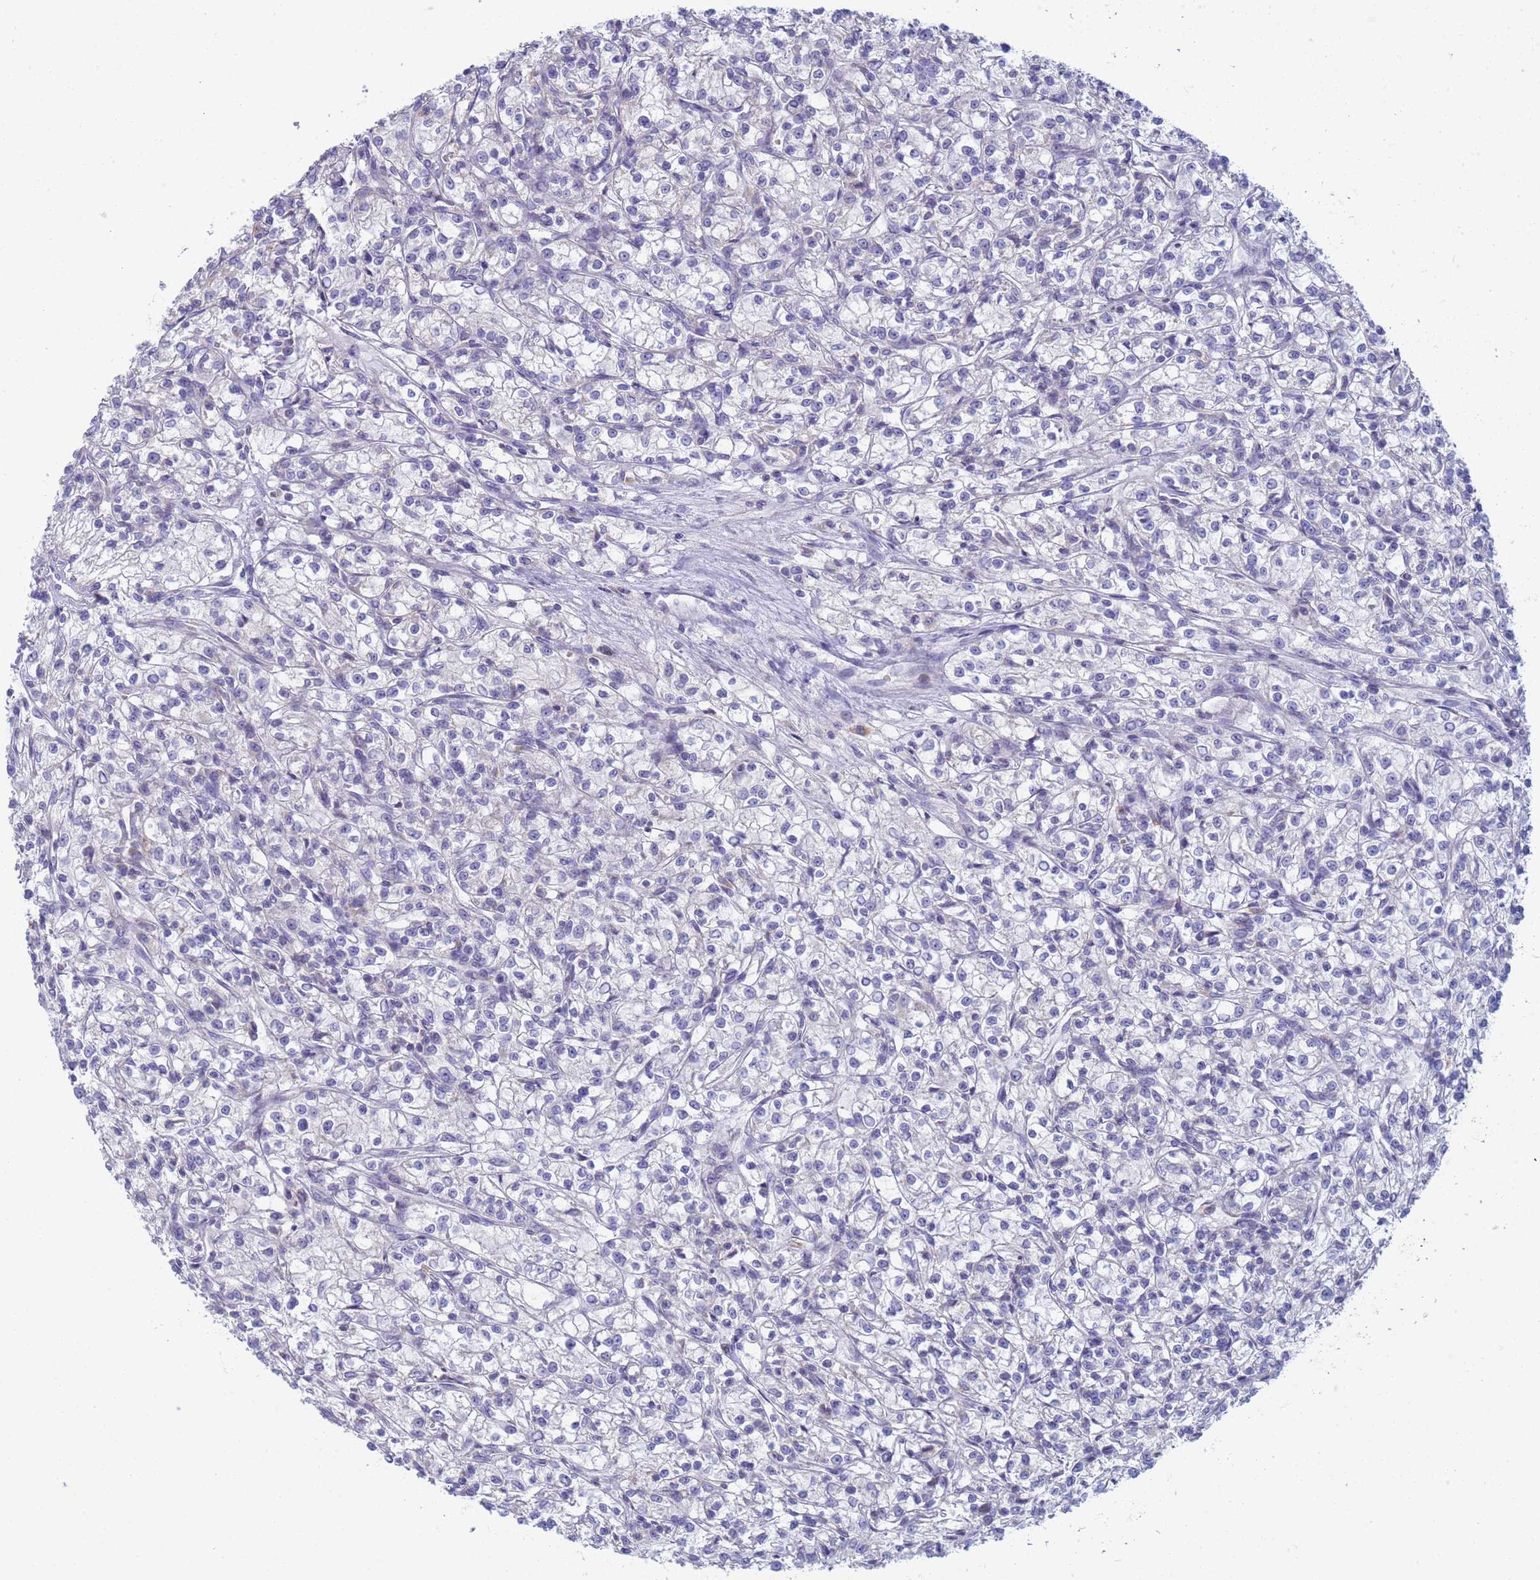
{"staining": {"intensity": "negative", "quantity": "none", "location": "none"}, "tissue": "renal cancer", "cell_type": "Tumor cells", "image_type": "cancer", "snomed": [{"axis": "morphology", "description": "Adenocarcinoma, NOS"}, {"axis": "topography", "description": "Kidney"}], "caption": "IHC photomicrograph of renal cancer stained for a protein (brown), which demonstrates no staining in tumor cells. (Stains: DAB immunohistochemistry with hematoxylin counter stain, Microscopy: brightfield microscopy at high magnification).", "gene": "CR1", "patient": {"sex": "female", "age": 59}}